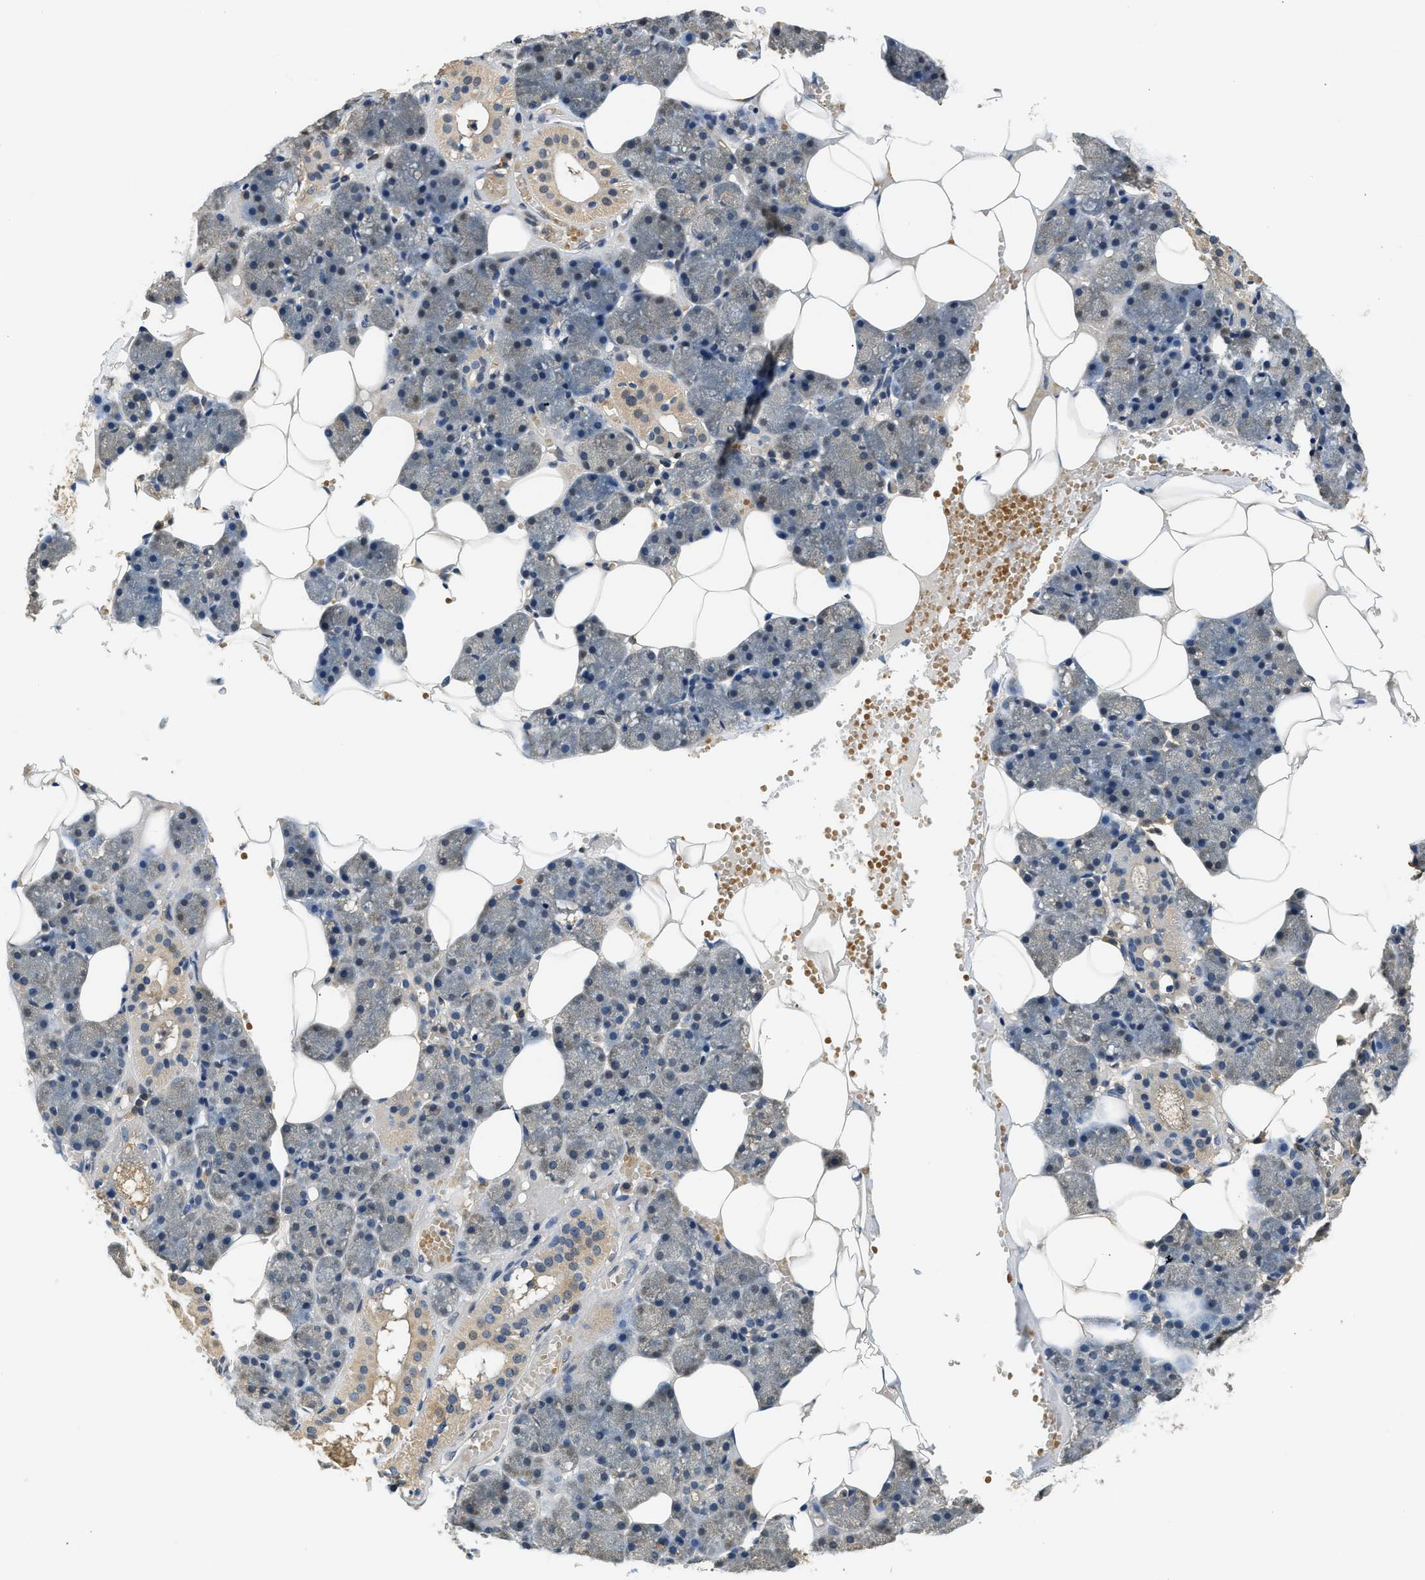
{"staining": {"intensity": "weak", "quantity": "<25%", "location": "cytoplasmic/membranous"}, "tissue": "salivary gland", "cell_type": "Glandular cells", "image_type": "normal", "snomed": [{"axis": "morphology", "description": "Normal tissue, NOS"}, {"axis": "topography", "description": "Salivary gland"}], "caption": "This is a photomicrograph of IHC staining of unremarkable salivary gland, which shows no staining in glandular cells. (Stains: DAB (3,3'-diaminobenzidine) immunohistochemistry with hematoxylin counter stain, Microscopy: brightfield microscopy at high magnification).", "gene": "BCL7C", "patient": {"sex": "male", "age": 62}}